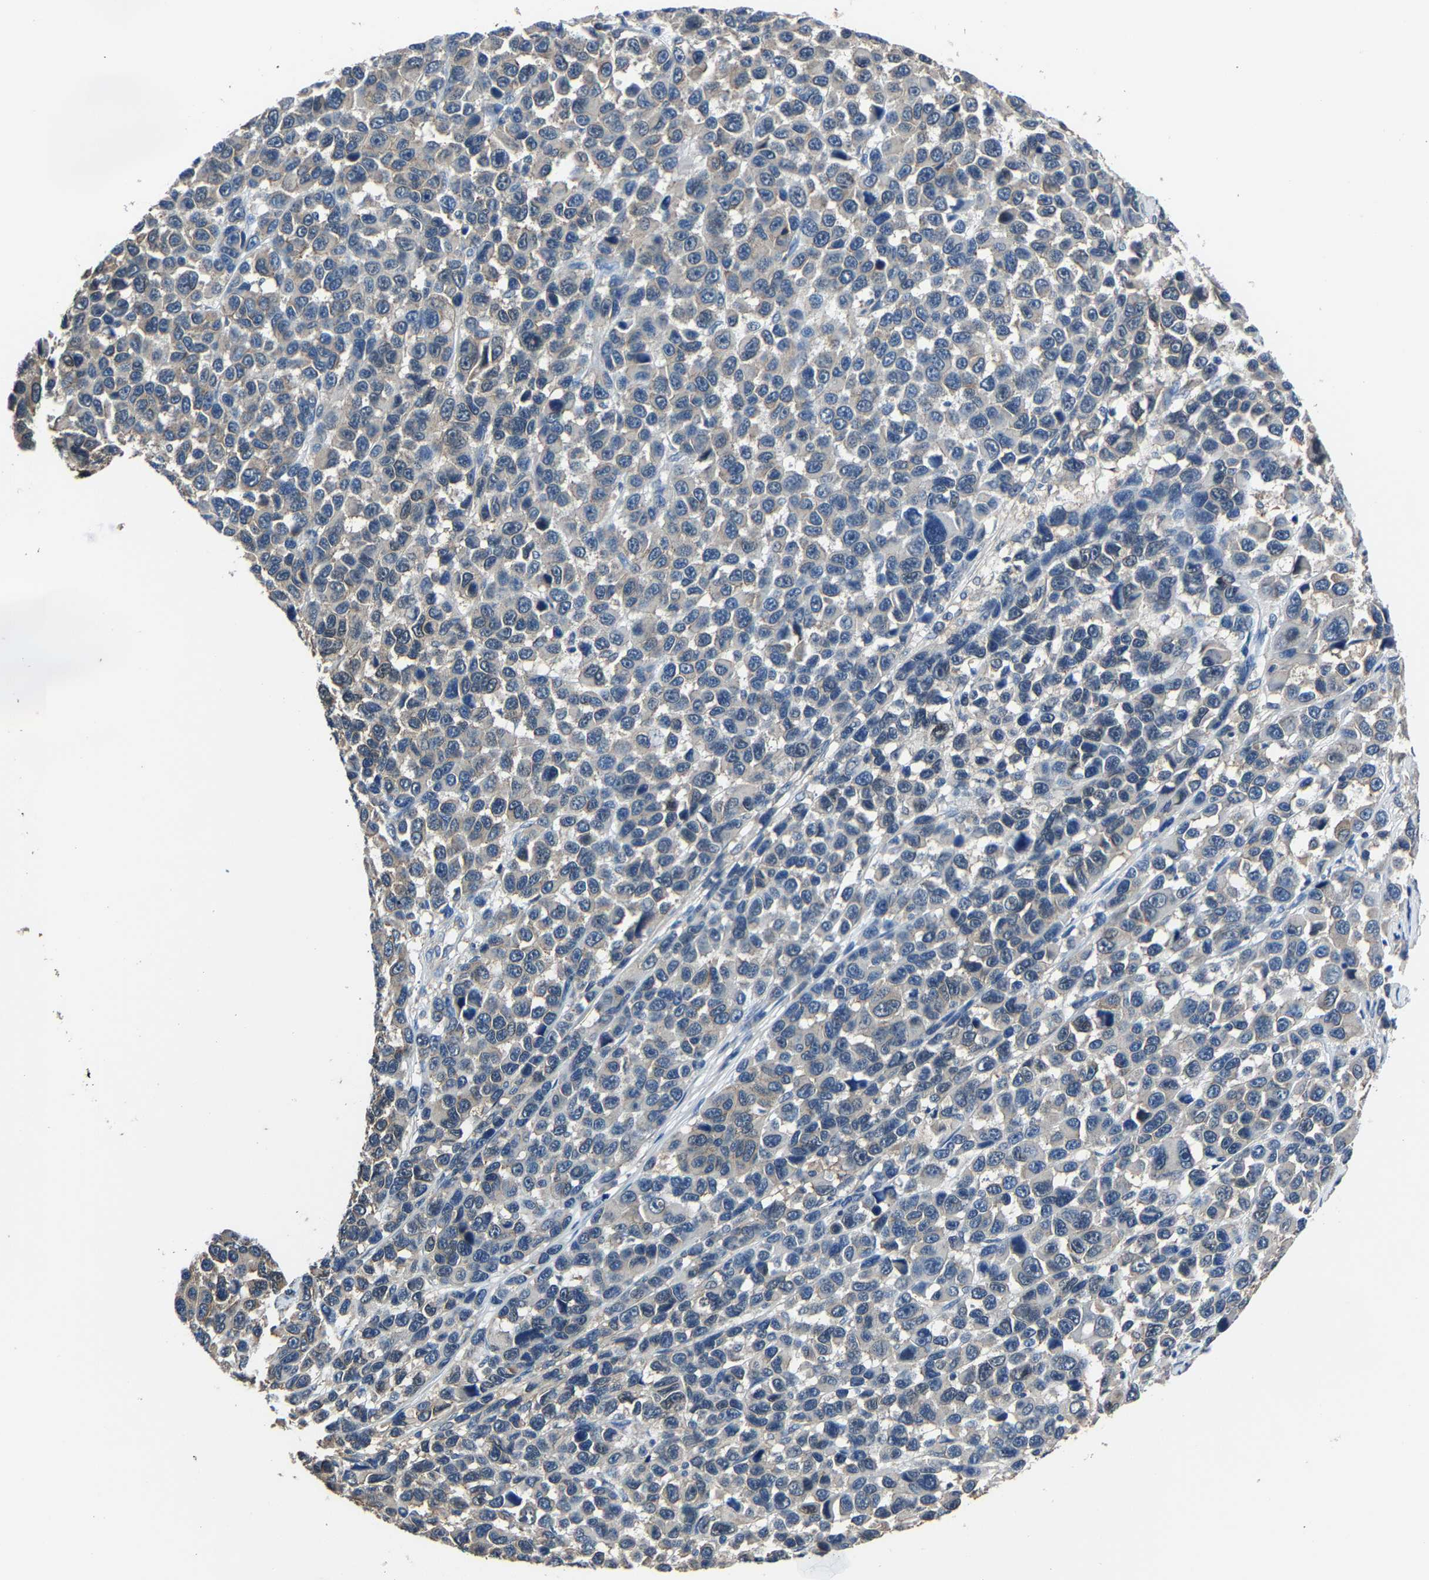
{"staining": {"intensity": "negative", "quantity": "none", "location": "none"}, "tissue": "melanoma", "cell_type": "Tumor cells", "image_type": "cancer", "snomed": [{"axis": "morphology", "description": "Malignant melanoma, NOS"}, {"axis": "topography", "description": "Skin"}], "caption": "A high-resolution micrograph shows IHC staining of melanoma, which demonstrates no significant expression in tumor cells. (DAB (3,3'-diaminobenzidine) immunohistochemistry, high magnification).", "gene": "STRBP", "patient": {"sex": "male", "age": 53}}